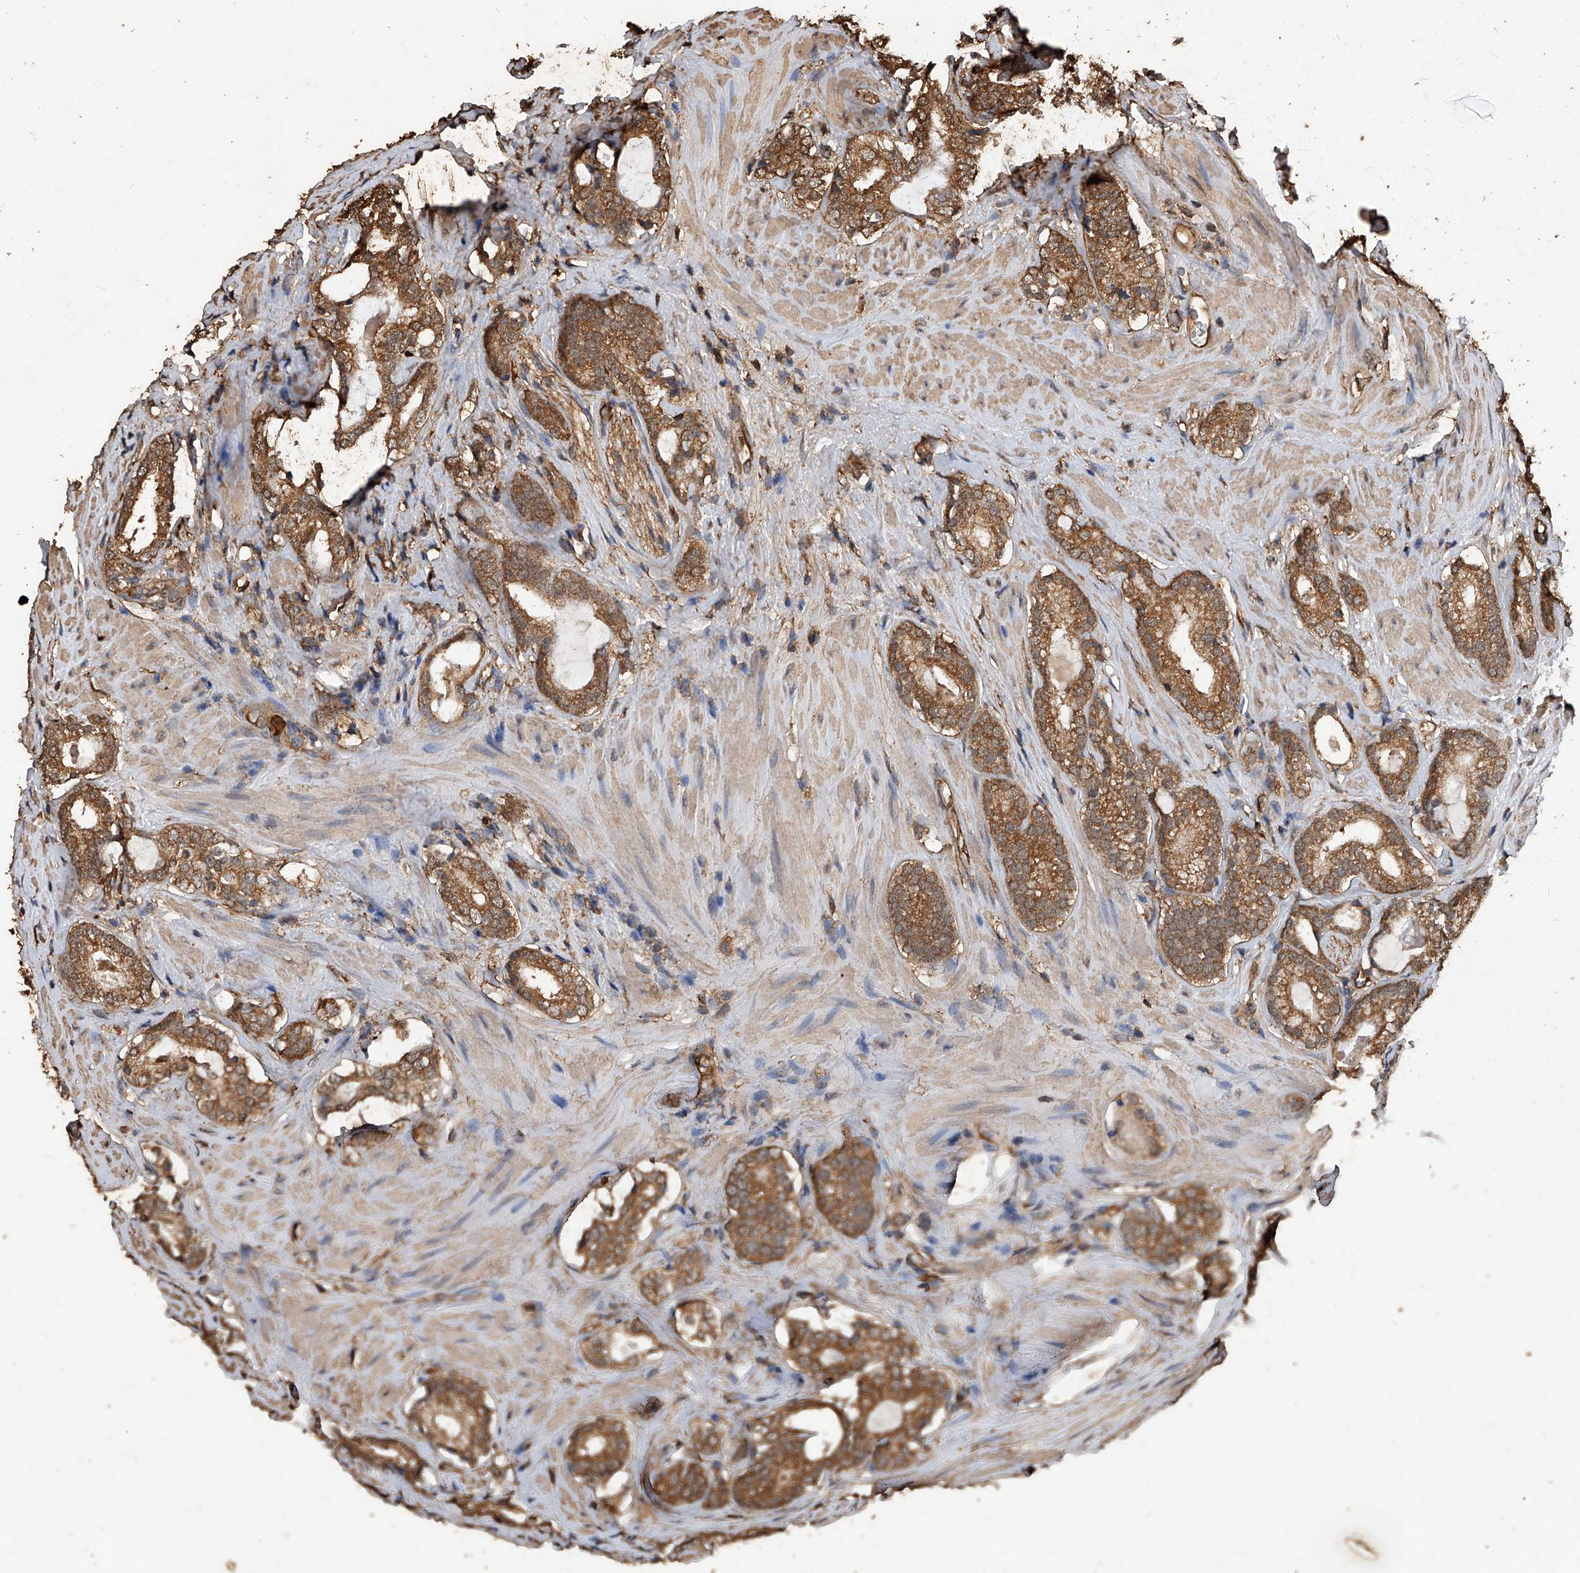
{"staining": {"intensity": "moderate", "quantity": ">75%", "location": "cytoplasmic/membranous"}, "tissue": "prostate cancer", "cell_type": "Tumor cells", "image_type": "cancer", "snomed": [{"axis": "morphology", "description": "Adenocarcinoma, High grade"}, {"axis": "topography", "description": "Prostate"}], "caption": "Brown immunohistochemical staining in human prostate cancer shows moderate cytoplasmic/membranous expression in about >75% of tumor cells.", "gene": "UCP2", "patient": {"sex": "male", "age": 63}}